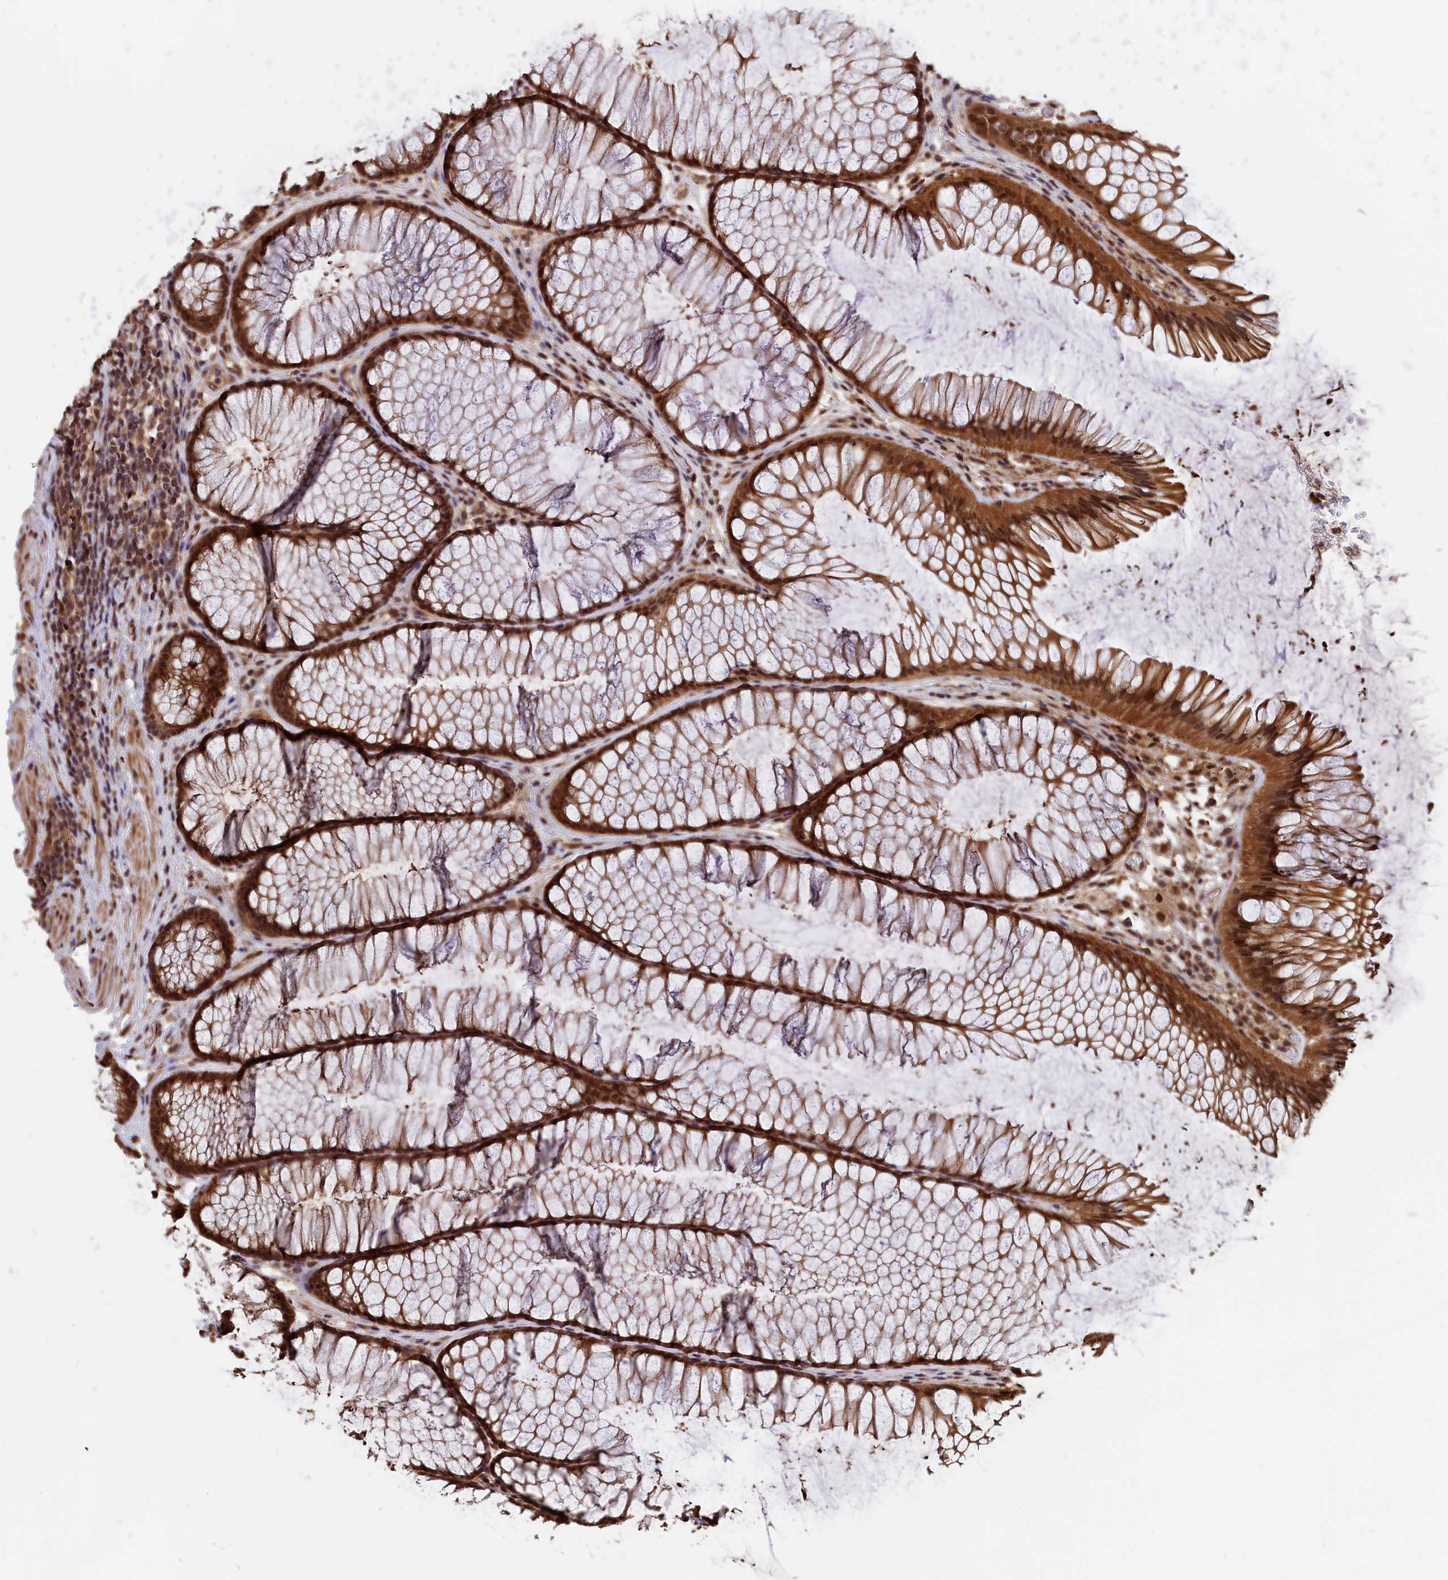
{"staining": {"intensity": "moderate", "quantity": "25%-75%", "location": "cytoplasmic/membranous,nuclear"}, "tissue": "colon", "cell_type": "Endothelial cells", "image_type": "normal", "snomed": [{"axis": "morphology", "description": "Normal tissue, NOS"}, {"axis": "topography", "description": "Colon"}], "caption": "Endothelial cells display medium levels of moderate cytoplasmic/membranous,nuclear positivity in approximately 25%-75% of cells in benign human colon. The protein is shown in brown color, while the nuclei are stained blue.", "gene": "ADRM1", "patient": {"sex": "female", "age": 82}}